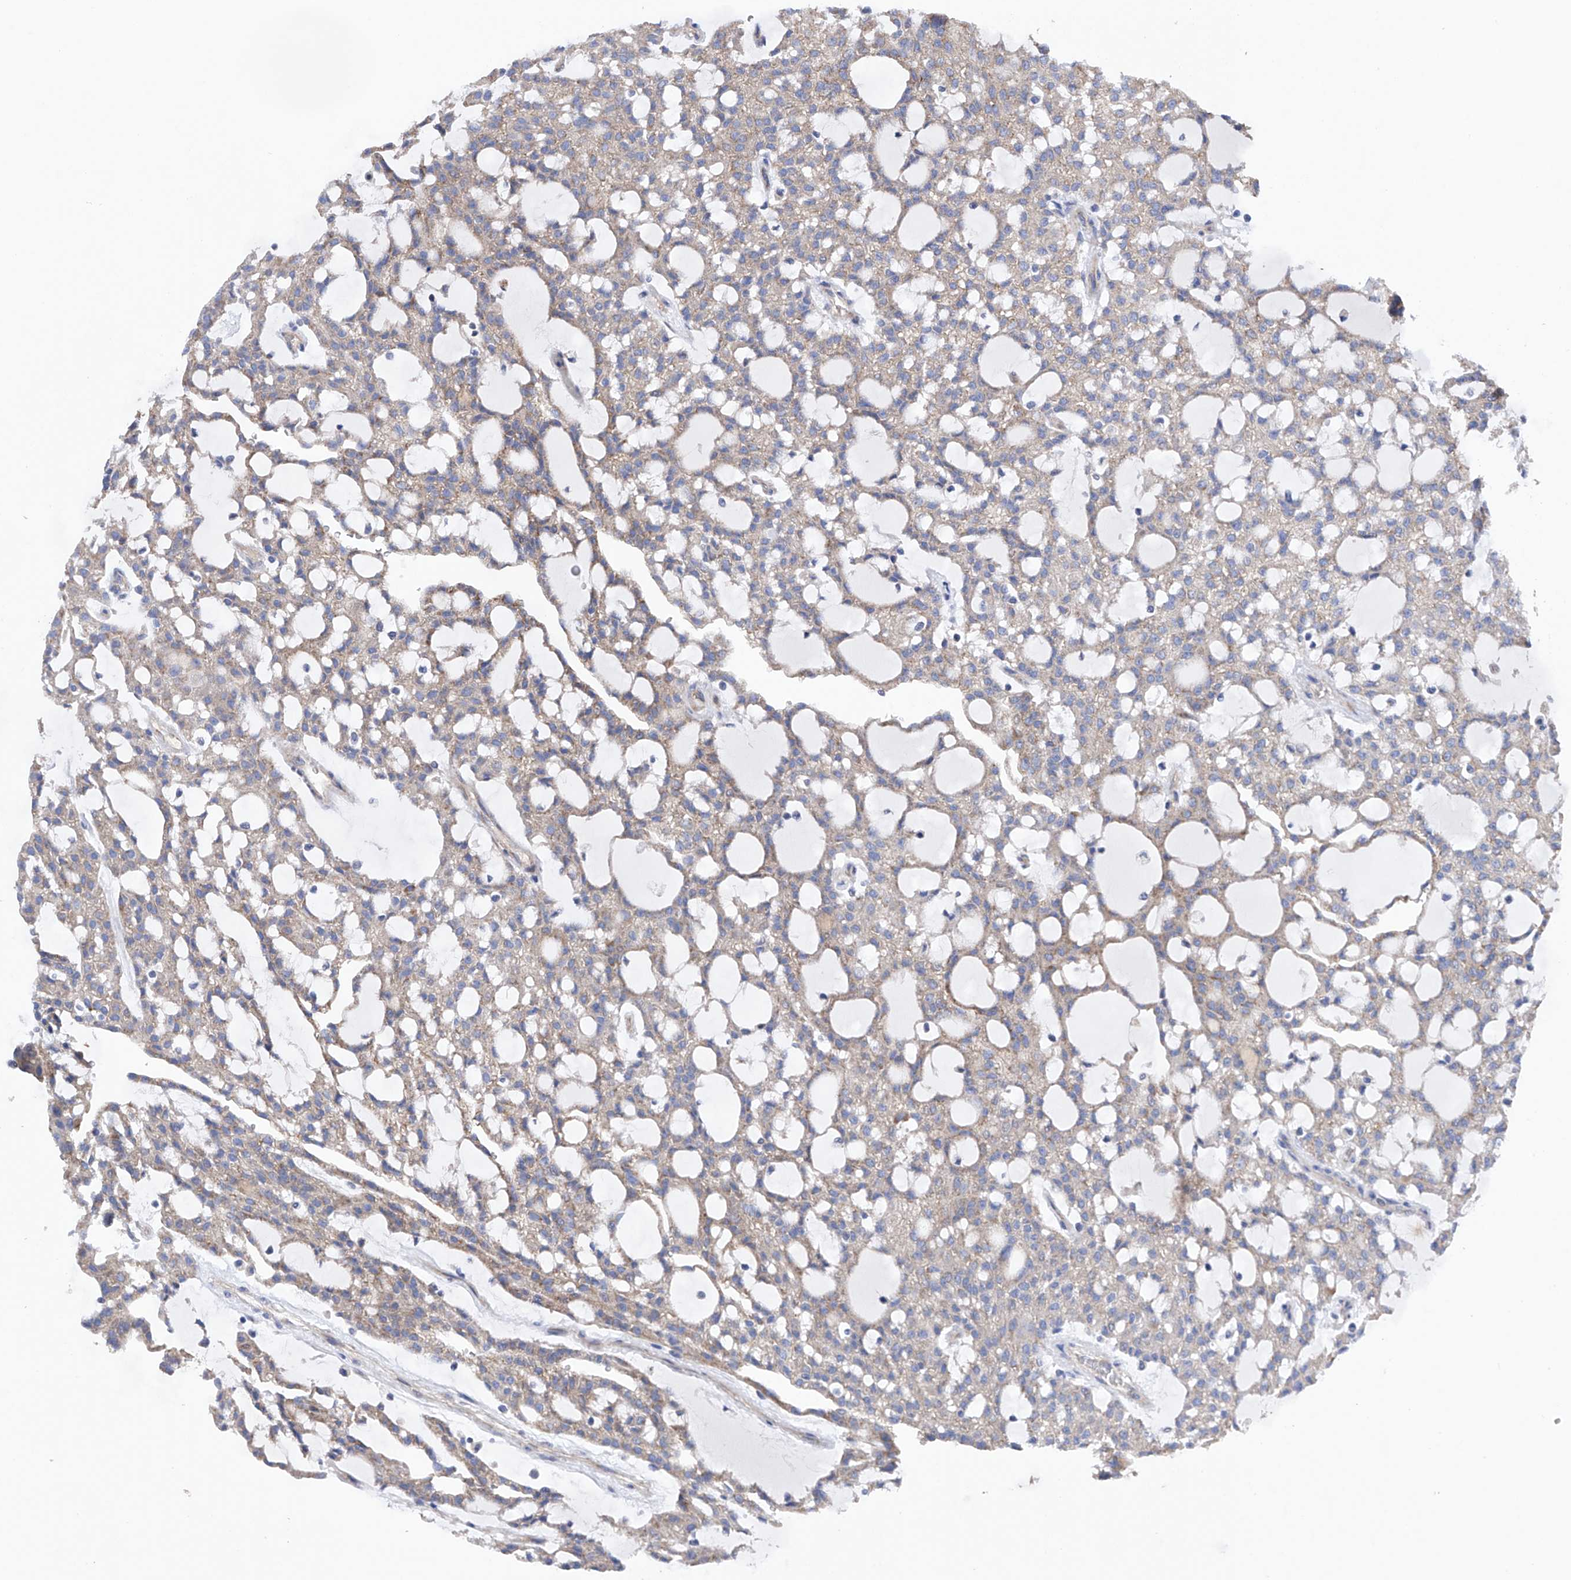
{"staining": {"intensity": "weak", "quantity": "25%-75%", "location": "cytoplasmic/membranous"}, "tissue": "renal cancer", "cell_type": "Tumor cells", "image_type": "cancer", "snomed": [{"axis": "morphology", "description": "Adenocarcinoma, NOS"}, {"axis": "topography", "description": "Kidney"}], "caption": "The immunohistochemical stain labels weak cytoplasmic/membranous positivity in tumor cells of adenocarcinoma (renal) tissue.", "gene": "EFCAB2", "patient": {"sex": "male", "age": 63}}